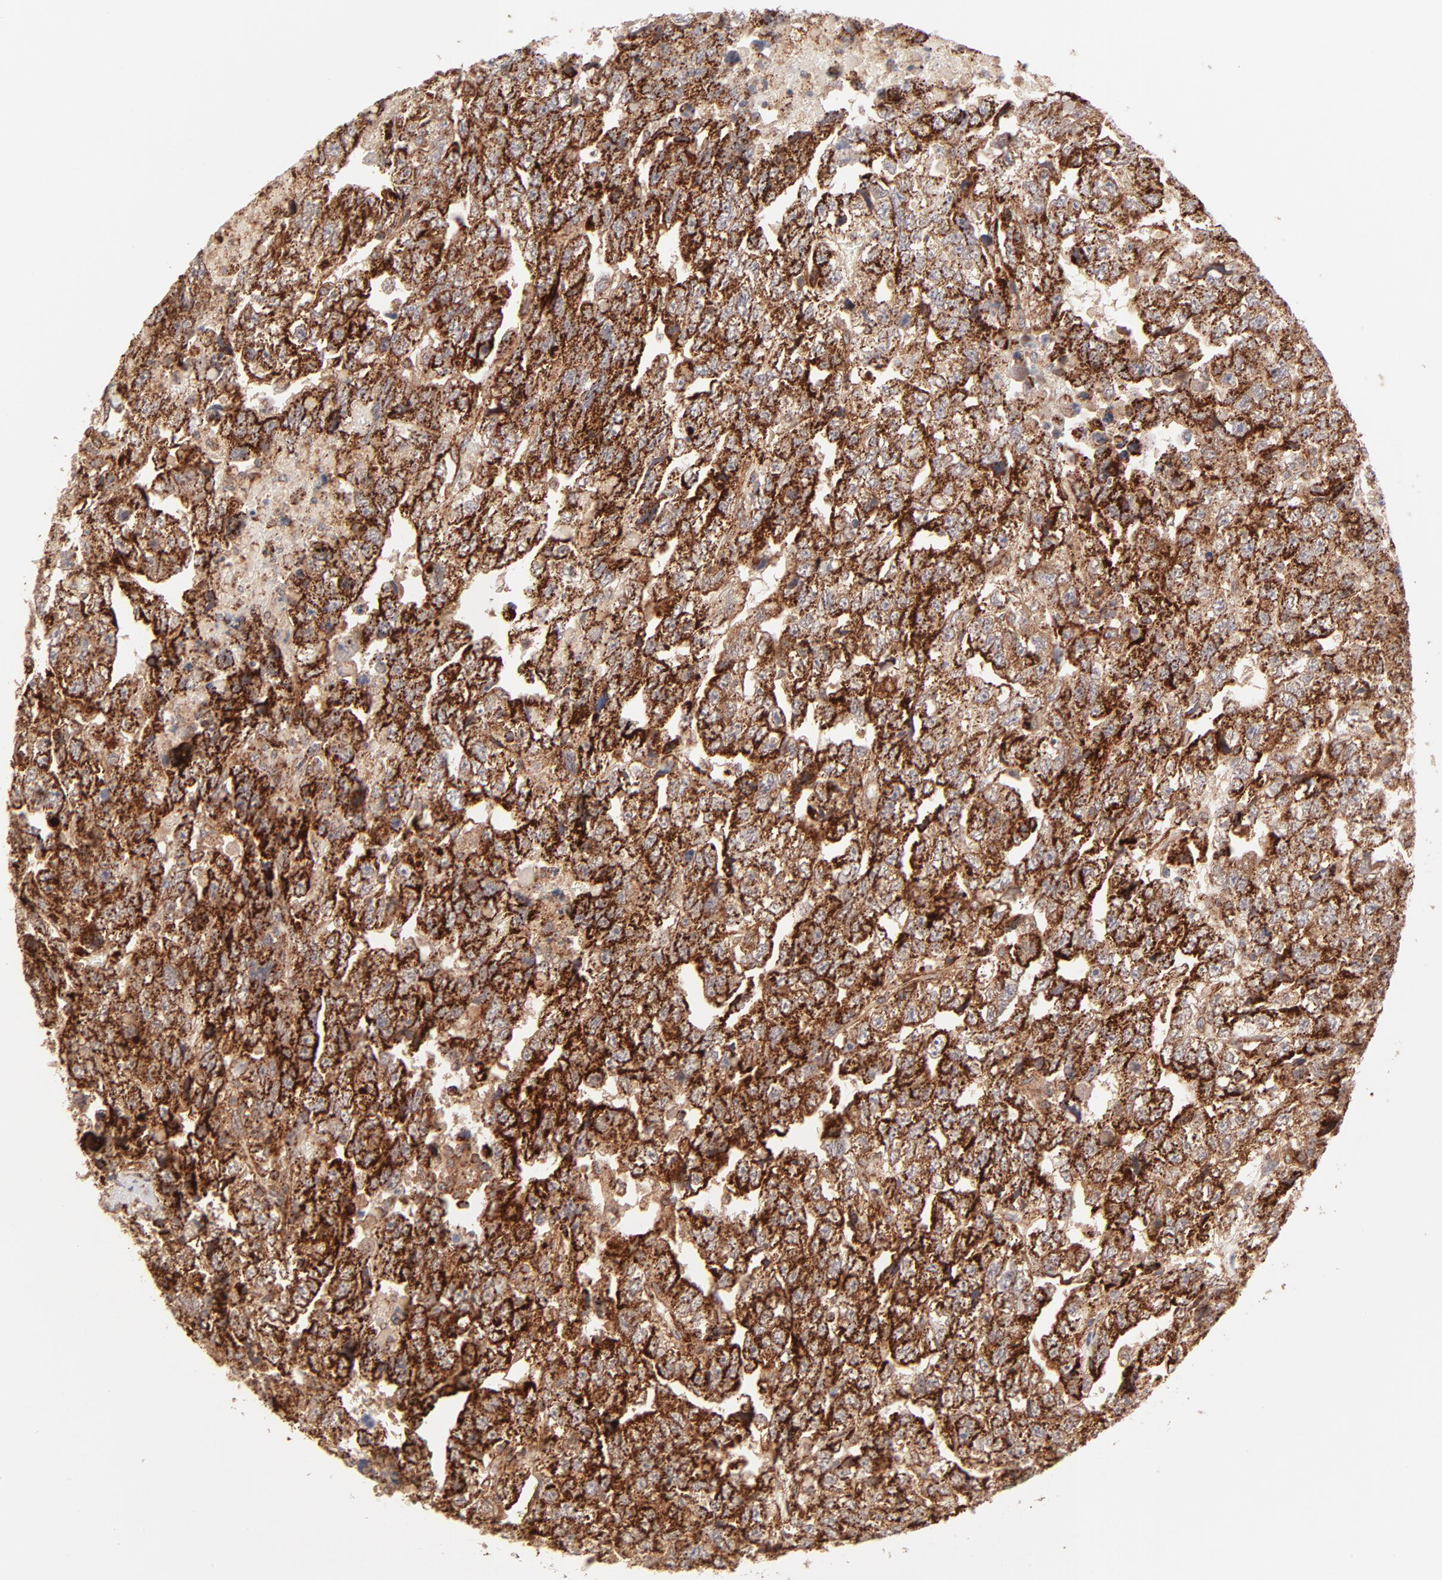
{"staining": {"intensity": "strong", "quantity": ">75%", "location": "cytoplasmic/membranous"}, "tissue": "testis cancer", "cell_type": "Tumor cells", "image_type": "cancer", "snomed": [{"axis": "morphology", "description": "Carcinoma, Embryonal, NOS"}, {"axis": "topography", "description": "Testis"}], "caption": "High-power microscopy captured an IHC histopathology image of testis embryonal carcinoma, revealing strong cytoplasmic/membranous staining in approximately >75% of tumor cells.", "gene": "CSPG4", "patient": {"sex": "male", "age": 36}}